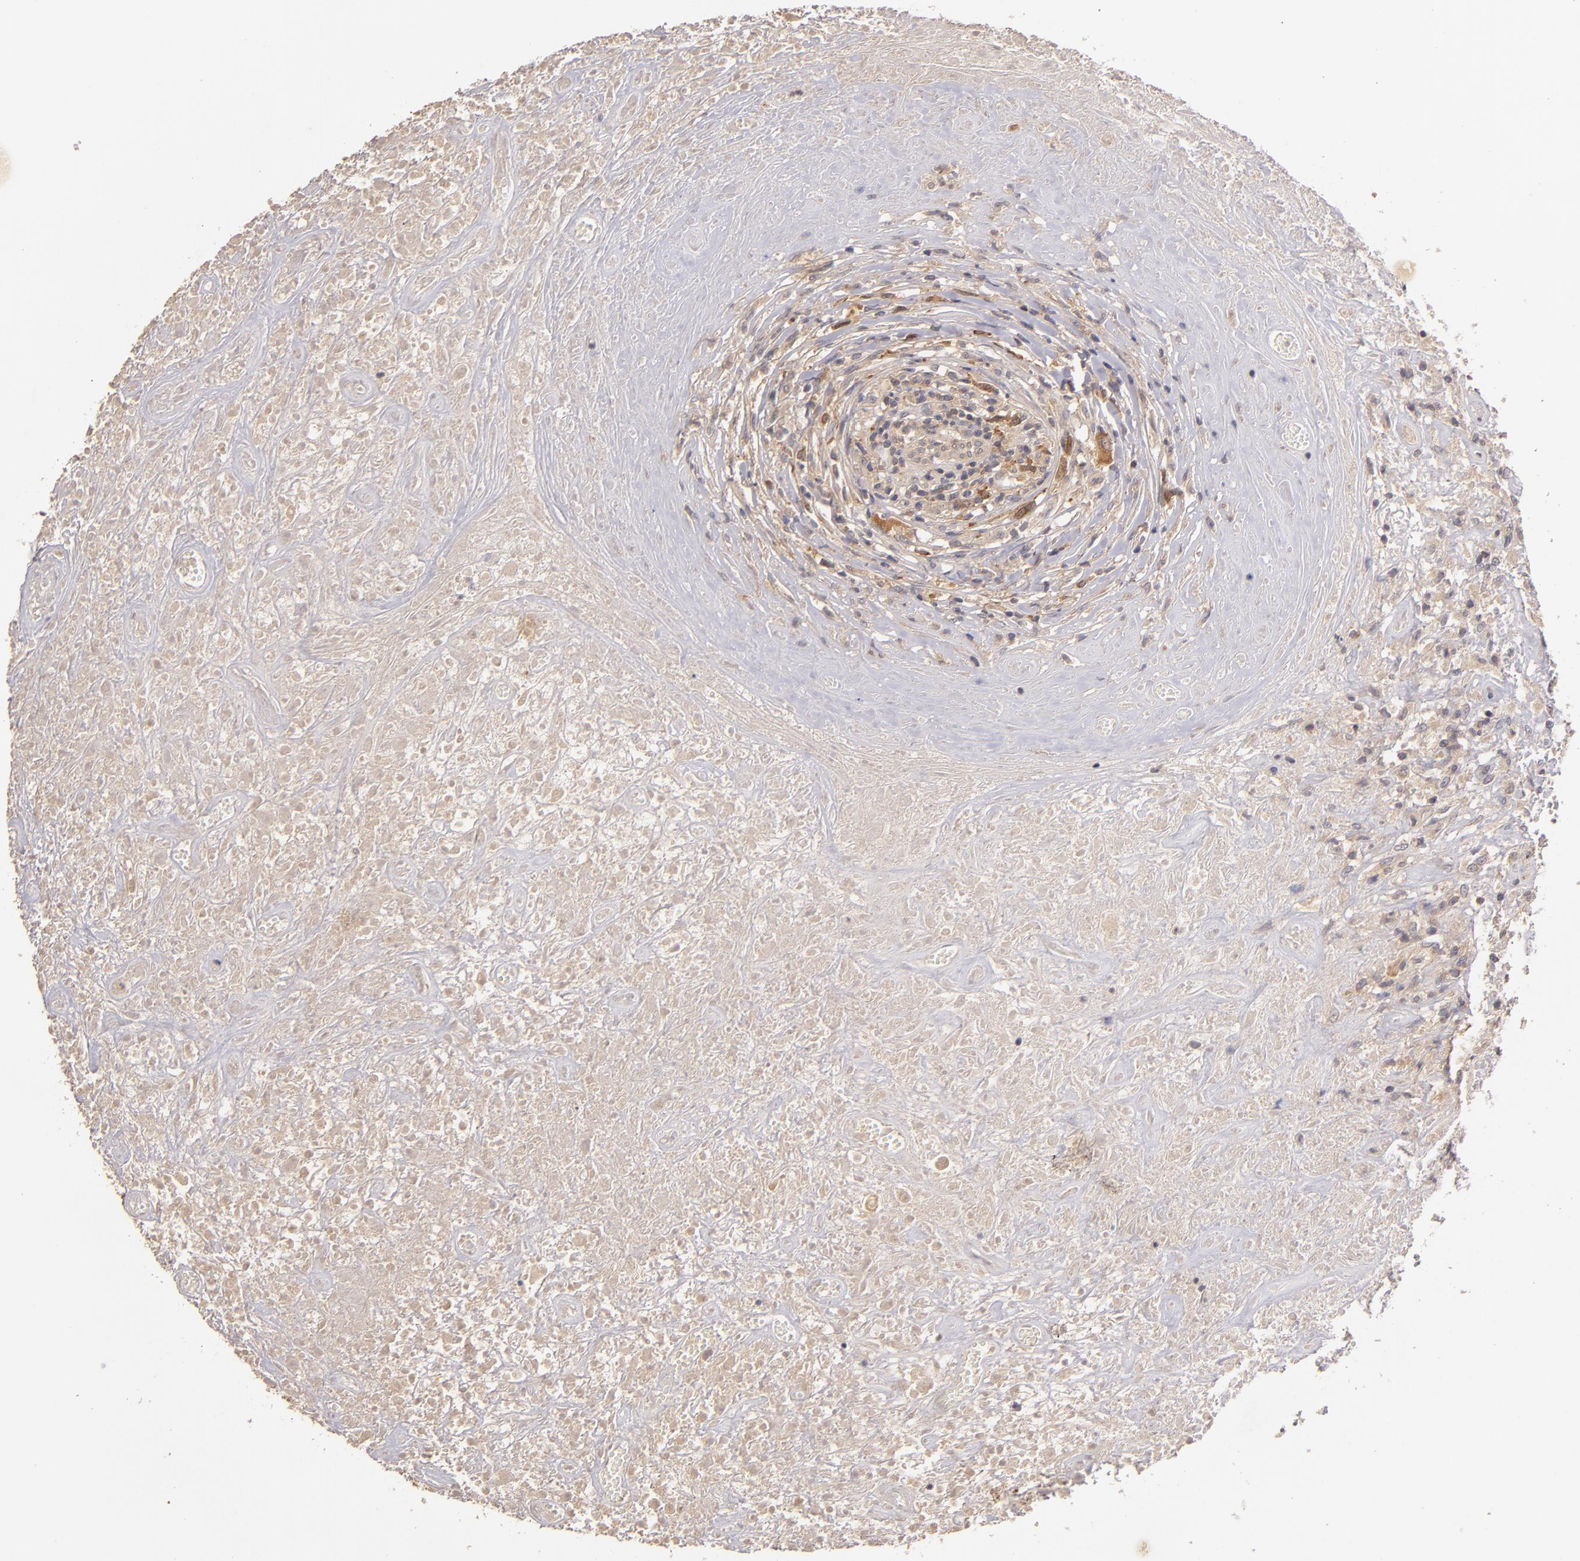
{"staining": {"intensity": "moderate", "quantity": "<25%", "location": "cytoplasmic/membranous"}, "tissue": "lymphoma", "cell_type": "Tumor cells", "image_type": "cancer", "snomed": [{"axis": "morphology", "description": "Hodgkin's disease, NOS"}, {"axis": "topography", "description": "Lymph node"}], "caption": "Human lymphoma stained for a protein (brown) reveals moderate cytoplasmic/membranous positive expression in about <25% of tumor cells.", "gene": "UPF3B", "patient": {"sex": "male", "age": 46}}